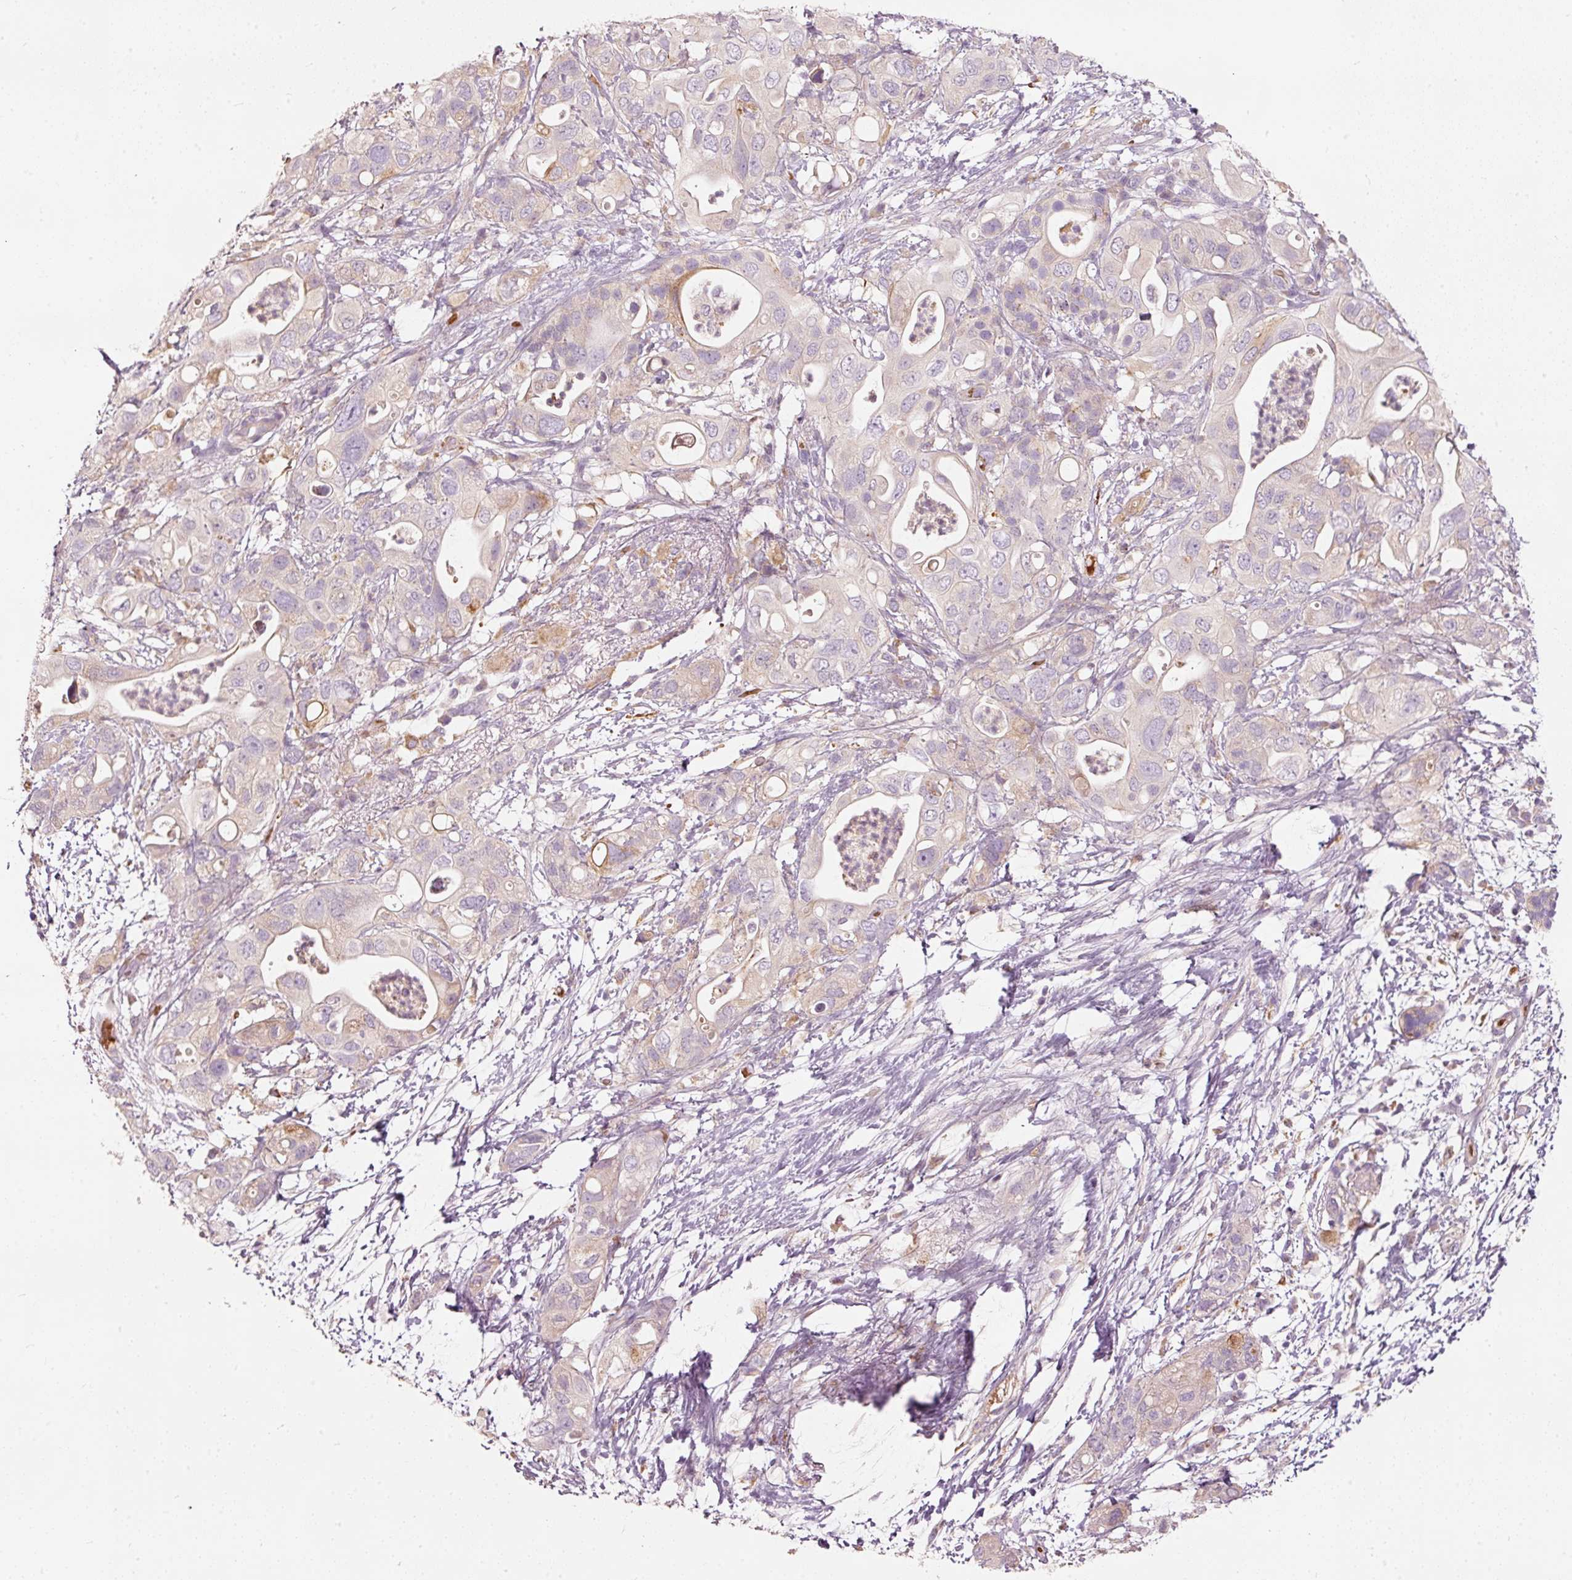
{"staining": {"intensity": "negative", "quantity": "none", "location": "none"}, "tissue": "pancreatic cancer", "cell_type": "Tumor cells", "image_type": "cancer", "snomed": [{"axis": "morphology", "description": "Adenocarcinoma, NOS"}, {"axis": "topography", "description": "Pancreas"}], "caption": "Immunohistochemistry histopathology image of pancreatic cancer (adenocarcinoma) stained for a protein (brown), which exhibits no staining in tumor cells.", "gene": "KLHL21", "patient": {"sex": "female", "age": 72}}